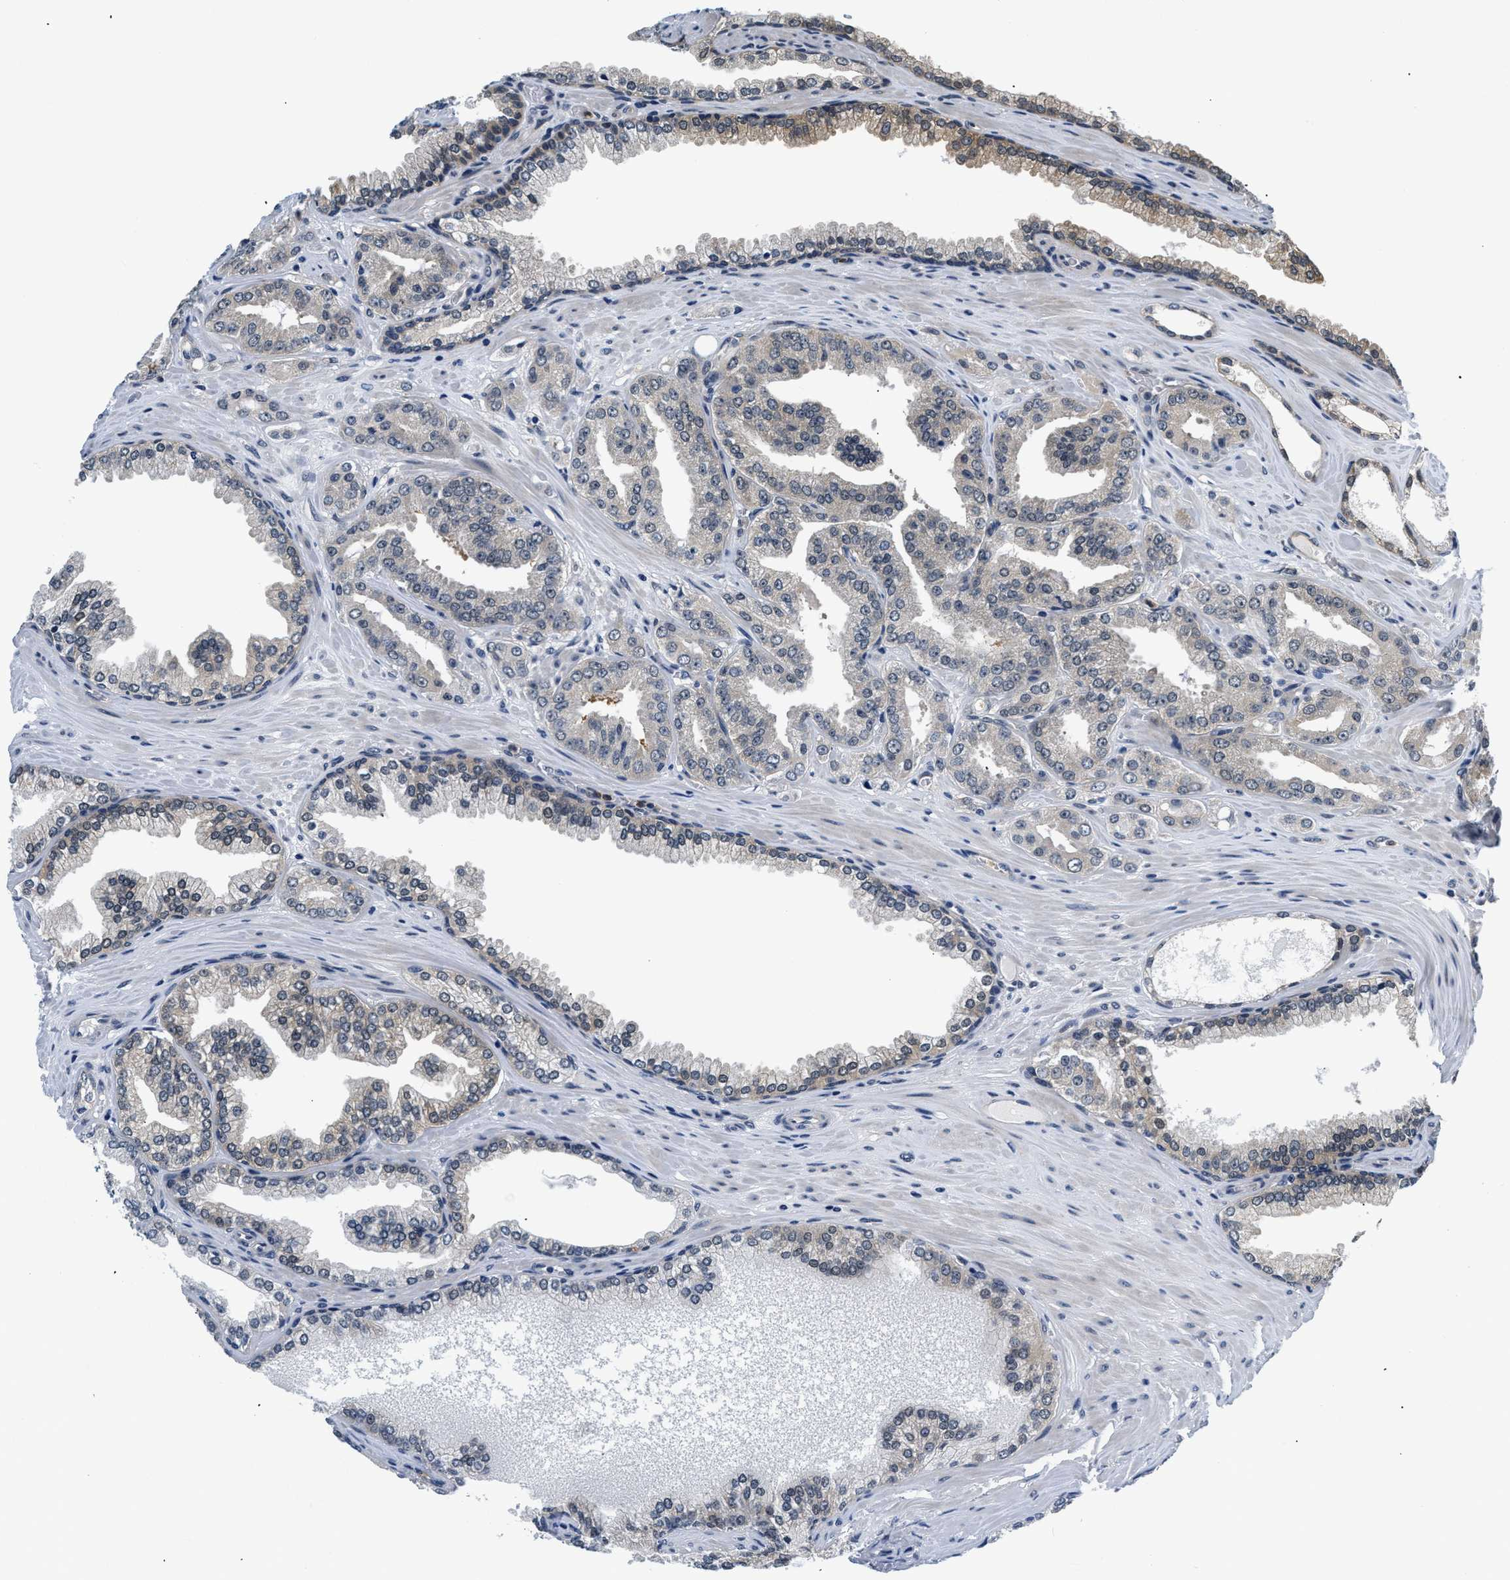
{"staining": {"intensity": "weak", "quantity": "<25%", "location": "cytoplasmic/membranous"}, "tissue": "prostate cancer", "cell_type": "Tumor cells", "image_type": "cancer", "snomed": [{"axis": "morphology", "description": "Adenocarcinoma, High grade"}, {"axis": "topography", "description": "Prostate"}], "caption": "Human adenocarcinoma (high-grade) (prostate) stained for a protein using IHC demonstrates no staining in tumor cells.", "gene": "SMAD4", "patient": {"sex": "male", "age": 71}}